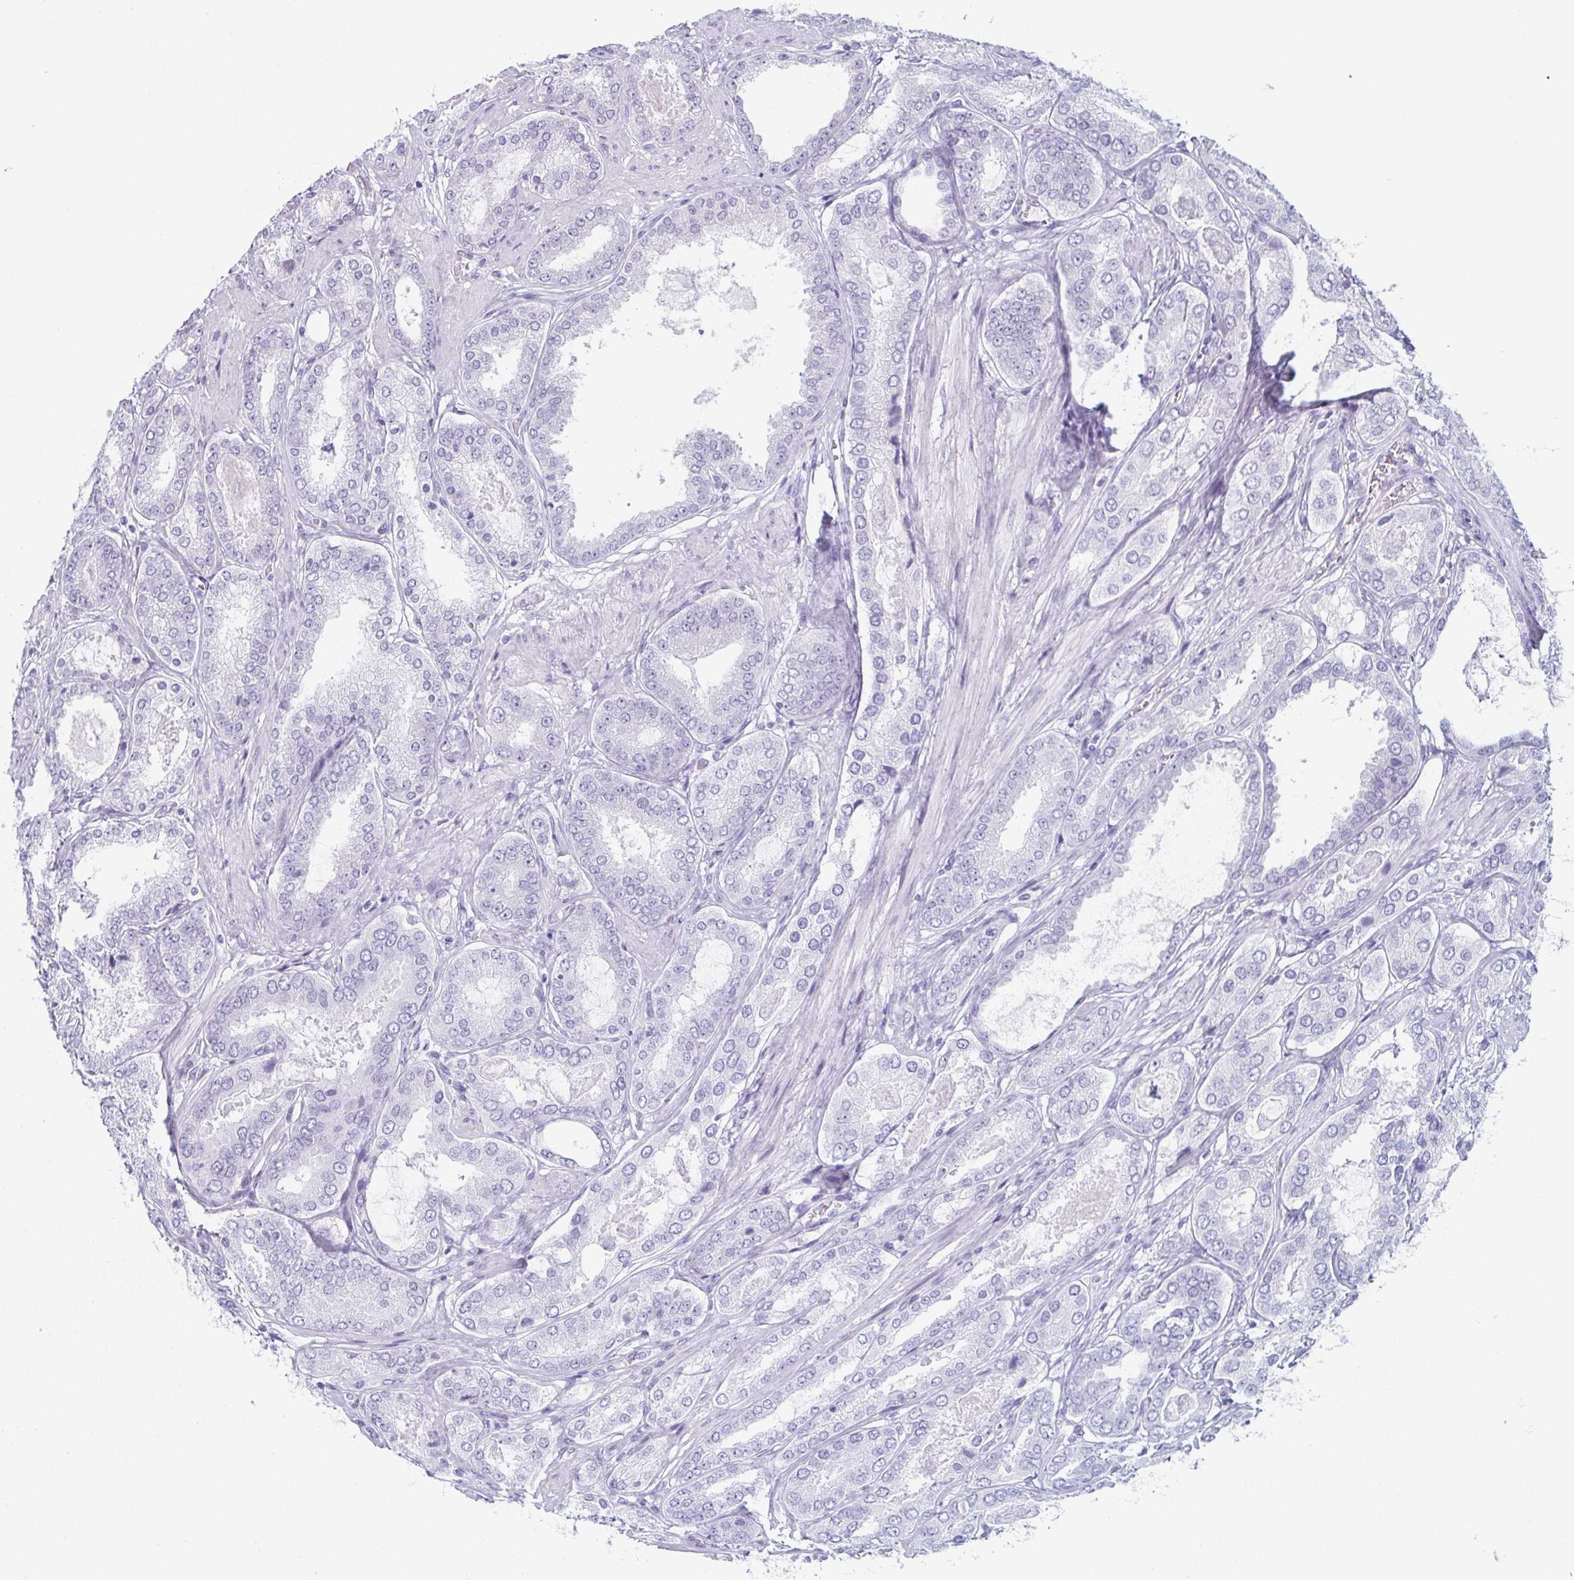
{"staining": {"intensity": "negative", "quantity": "none", "location": "none"}, "tissue": "prostate cancer", "cell_type": "Tumor cells", "image_type": "cancer", "snomed": [{"axis": "morphology", "description": "Adenocarcinoma, High grade"}, {"axis": "topography", "description": "Prostate"}], "caption": "Image shows no protein expression in tumor cells of high-grade adenocarcinoma (prostate) tissue.", "gene": "ENKUR", "patient": {"sex": "male", "age": 63}}